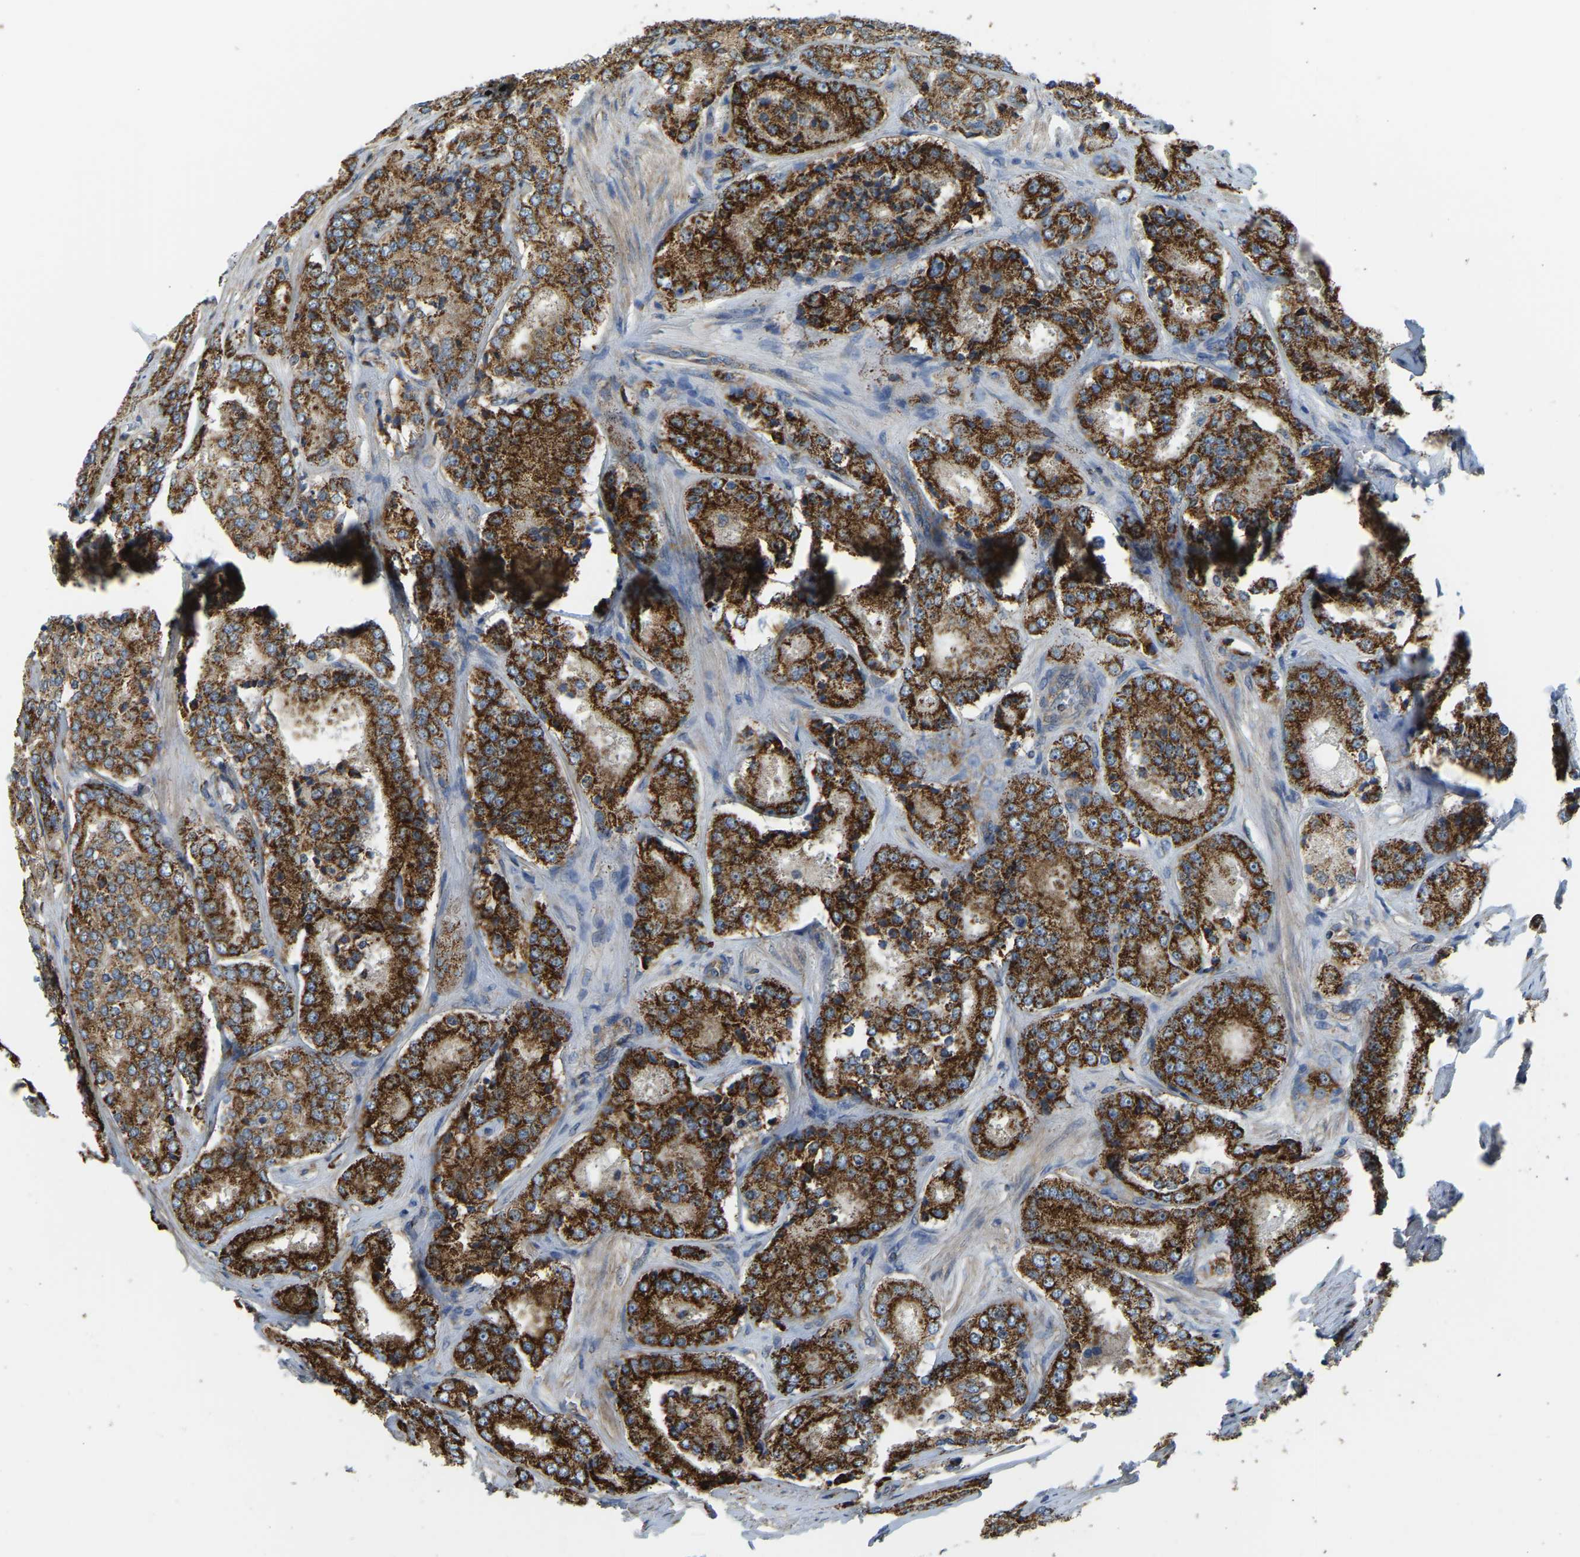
{"staining": {"intensity": "strong", "quantity": ">75%", "location": "cytoplasmic/membranous"}, "tissue": "prostate cancer", "cell_type": "Tumor cells", "image_type": "cancer", "snomed": [{"axis": "morphology", "description": "Adenocarcinoma, High grade"}, {"axis": "topography", "description": "Prostate"}], "caption": "High-grade adenocarcinoma (prostate) stained with DAB (3,3'-diaminobenzidine) IHC reveals high levels of strong cytoplasmic/membranous expression in approximately >75% of tumor cells.", "gene": "PSMD7", "patient": {"sex": "male", "age": 65}}